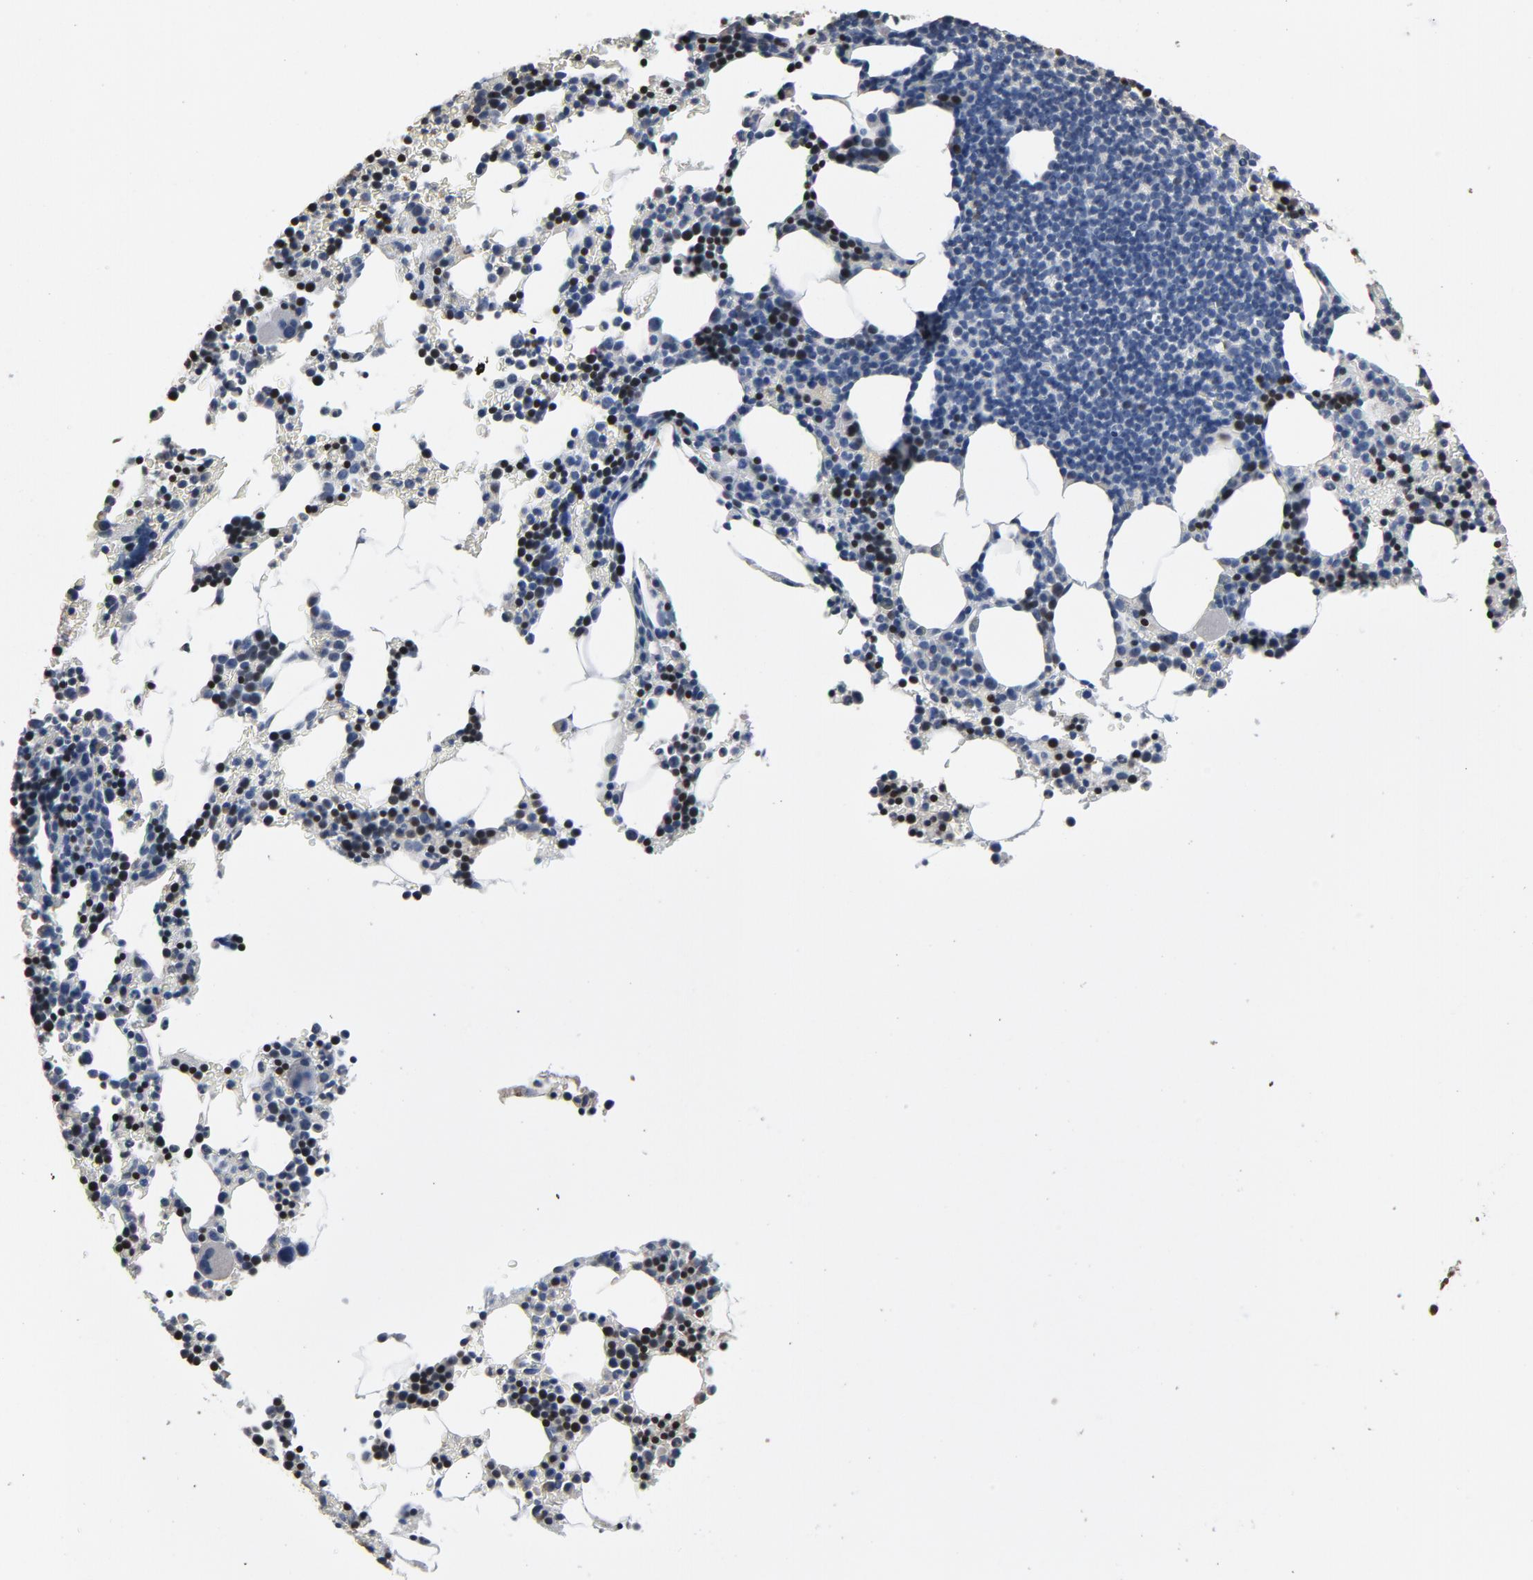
{"staining": {"intensity": "strong", "quantity": "25%-75%", "location": "nuclear"}, "tissue": "bone marrow", "cell_type": "Hematopoietic cells", "image_type": "normal", "snomed": [{"axis": "morphology", "description": "Normal tissue, NOS"}, {"axis": "topography", "description": "Bone marrow"}], "caption": "Immunohistochemistry photomicrograph of unremarkable bone marrow: human bone marrow stained using immunohistochemistry (IHC) demonstrates high levels of strong protein expression localized specifically in the nuclear of hematopoietic cells, appearing as a nuclear brown color.", "gene": "SOX6", "patient": {"sex": "female", "age": 78}}